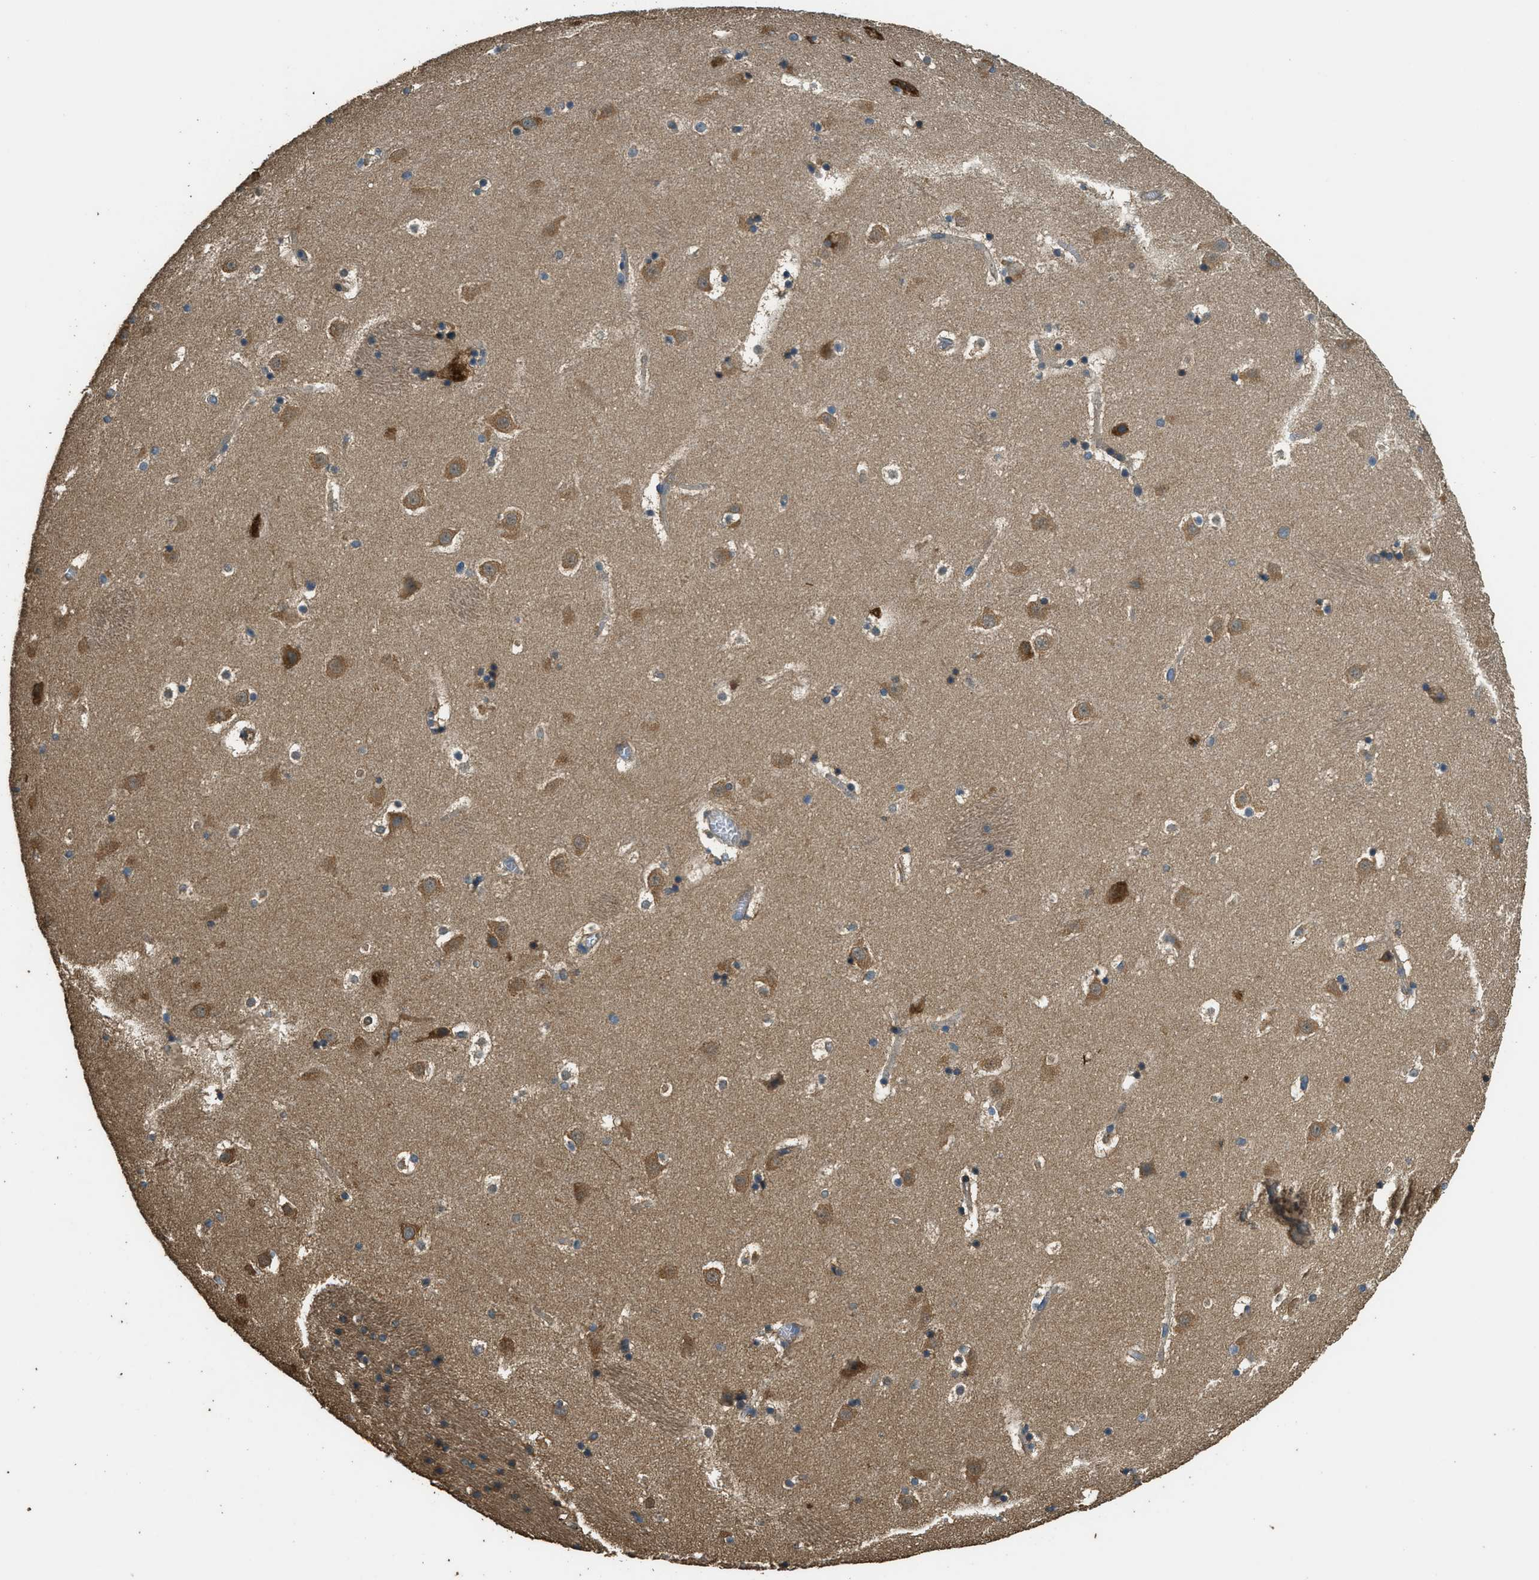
{"staining": {"intensity": "moderate", "quantity": ">75%", "location": "cytoplasmic/membranous"}, "tissue": "caudate", "cell_type": "Glial cells", "image_type": "normal", "snomed": [{"axis": "morphology", "description": "Normal tissue, NOS"}, {"axis": "topography", "description": "Lateral ventricle wall"}], "caption": "Immunohistochemistry (DAB) staining of benign caudate shows moderate cytoplasmic/membranous protein expression in approximately >75% of glial cells.", "gene": "MARS1", "patient": {"sex": "male", "age": 45}}